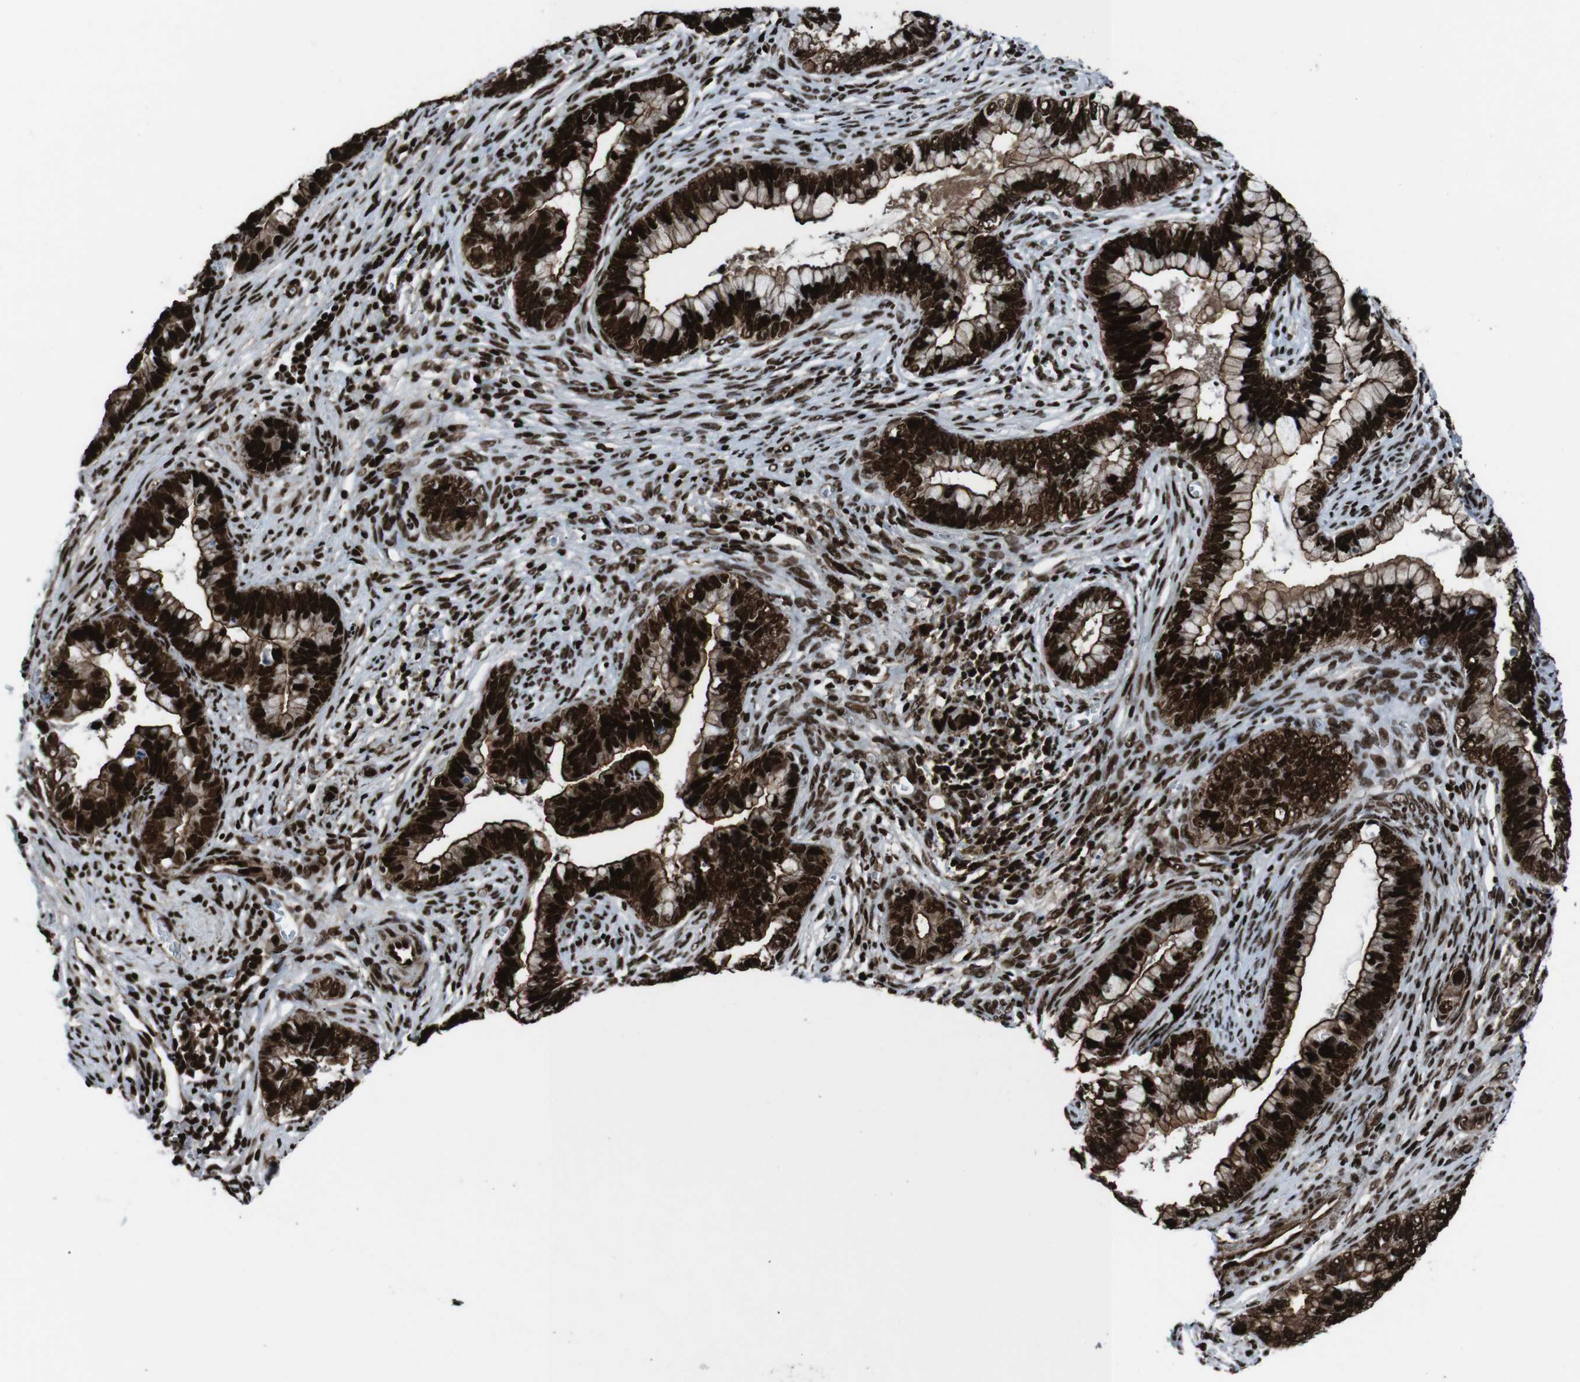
{"staining": {"intensity": "strong", "quantity": ">75%", "location": "cytoplasmic/membranous,nuclear"}, "tissue": "cervical cancer", "cell_type": "Tumor cells", "image_type": "cancer", "snomed": [{"axis": "morphology", "description": "Adenocarcinoma, NOS"}, {"axis": "topography", "description": "Cervix"}], "caption": "Immunohistochemical staining of cervical cancer reveals high levels of strong cytoplasmic/membranous and nuclear protein positivity in approximately >75% of tumor cells. The staining was performed using DAB to visualize the protein expression in brown, while the nuclei were stained in blue with hematoxylin (Magnification: 20x).", "gene": "HNRNPU", "patient": {"sex": "female", "age": 44}}